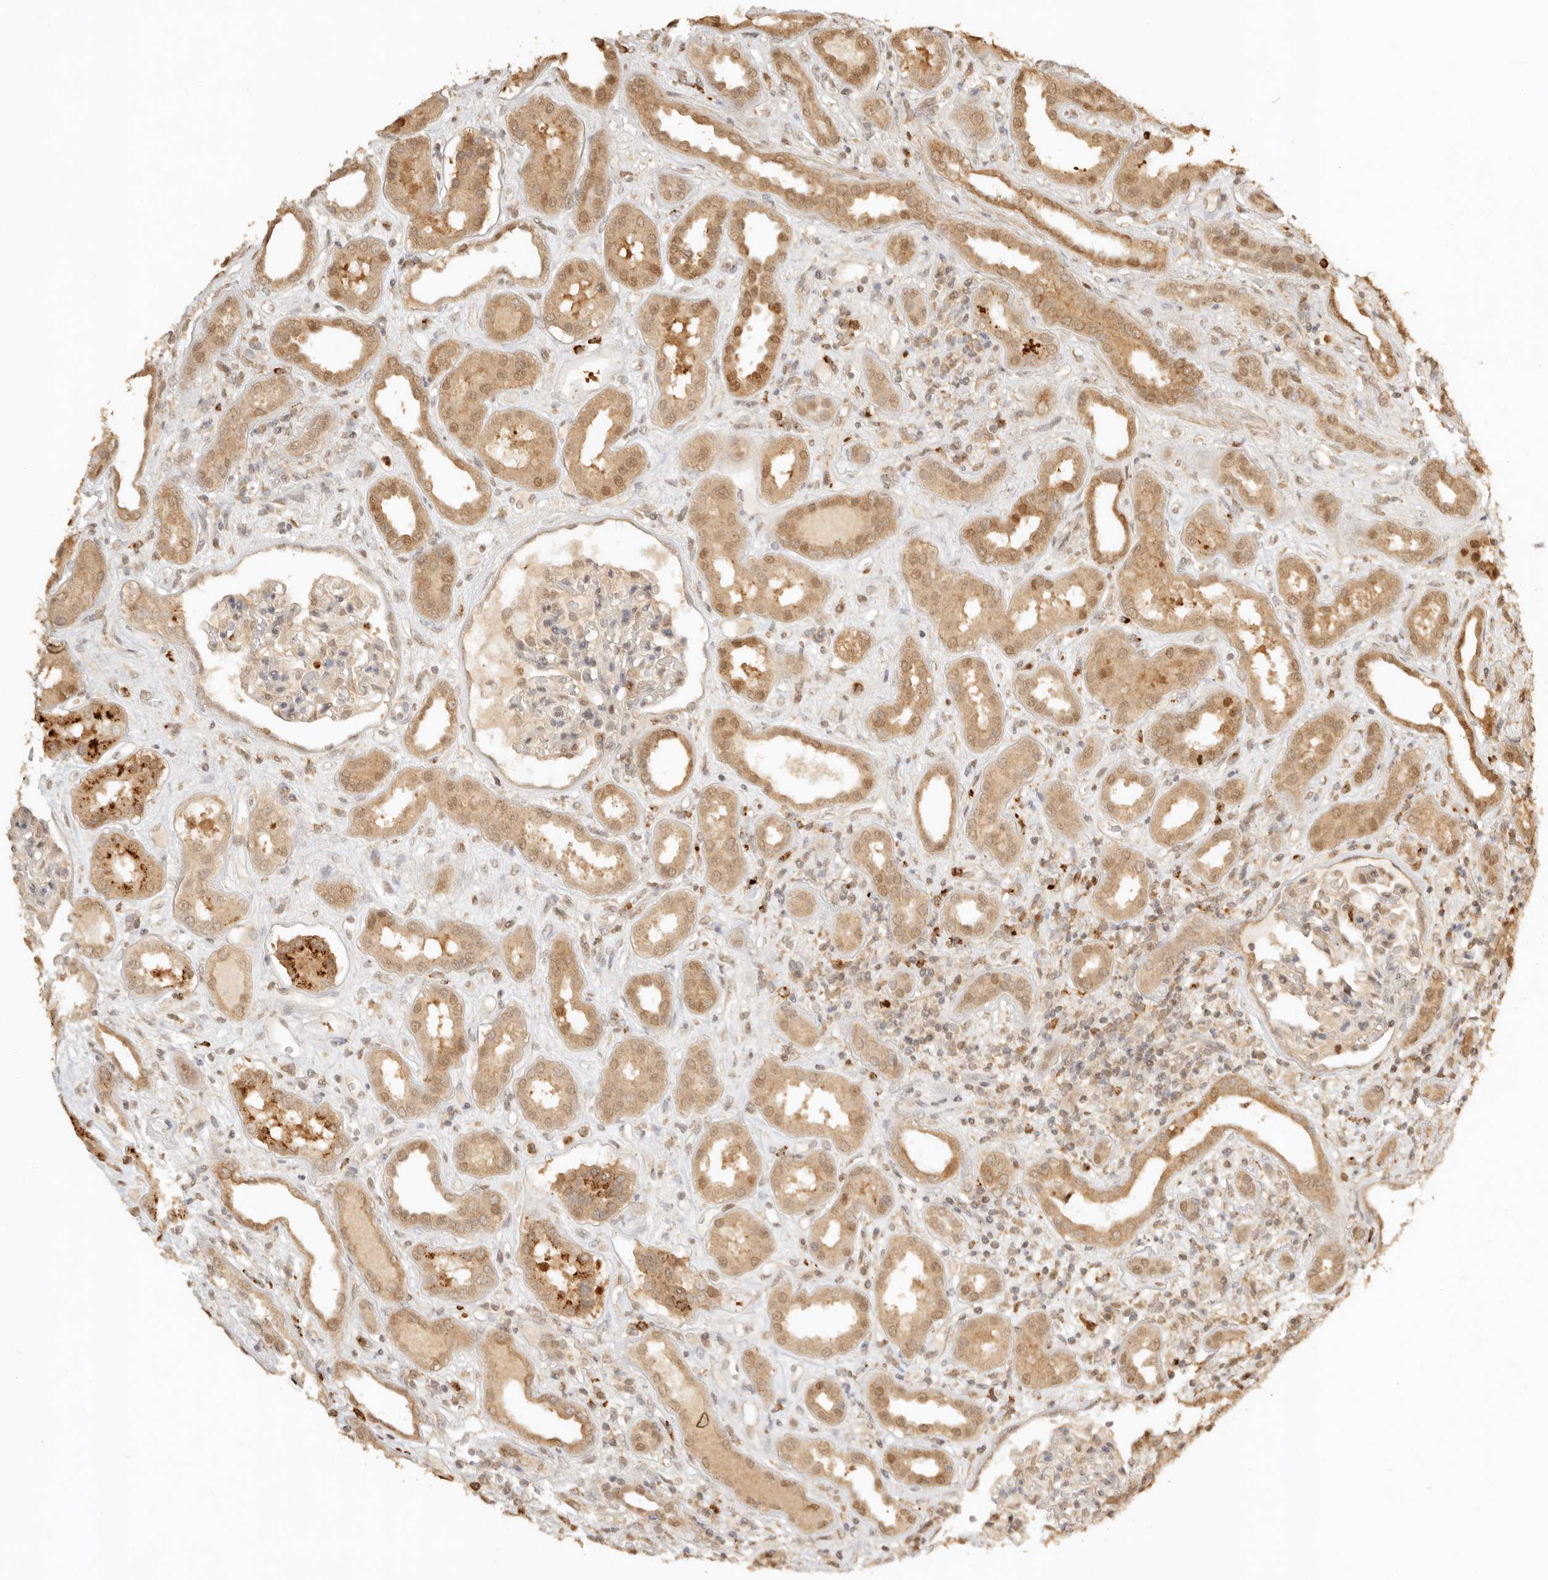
{"staining": {"intensity": "moderate", "quantity": "<25%", "location": "cytoplasmic/membranous,nuclear"}, "tissue": "kidney", "cell_type": "Cells in glomeruli", "image_type": "normal", "snomed": [{"axis": "morphology", "description": "Normal tissue, NOS"}, {"axis": "topography", "description": "Kidney"}], "caption": "The image displays immunohistochemical staining of benign kidney. There is moderate cytoplasmic/membranous,nuclear staining is seen in about <25% of cells in glomeruli.", "gene": "KIF2B", "patient": {"sex": "male", "age": 59}}